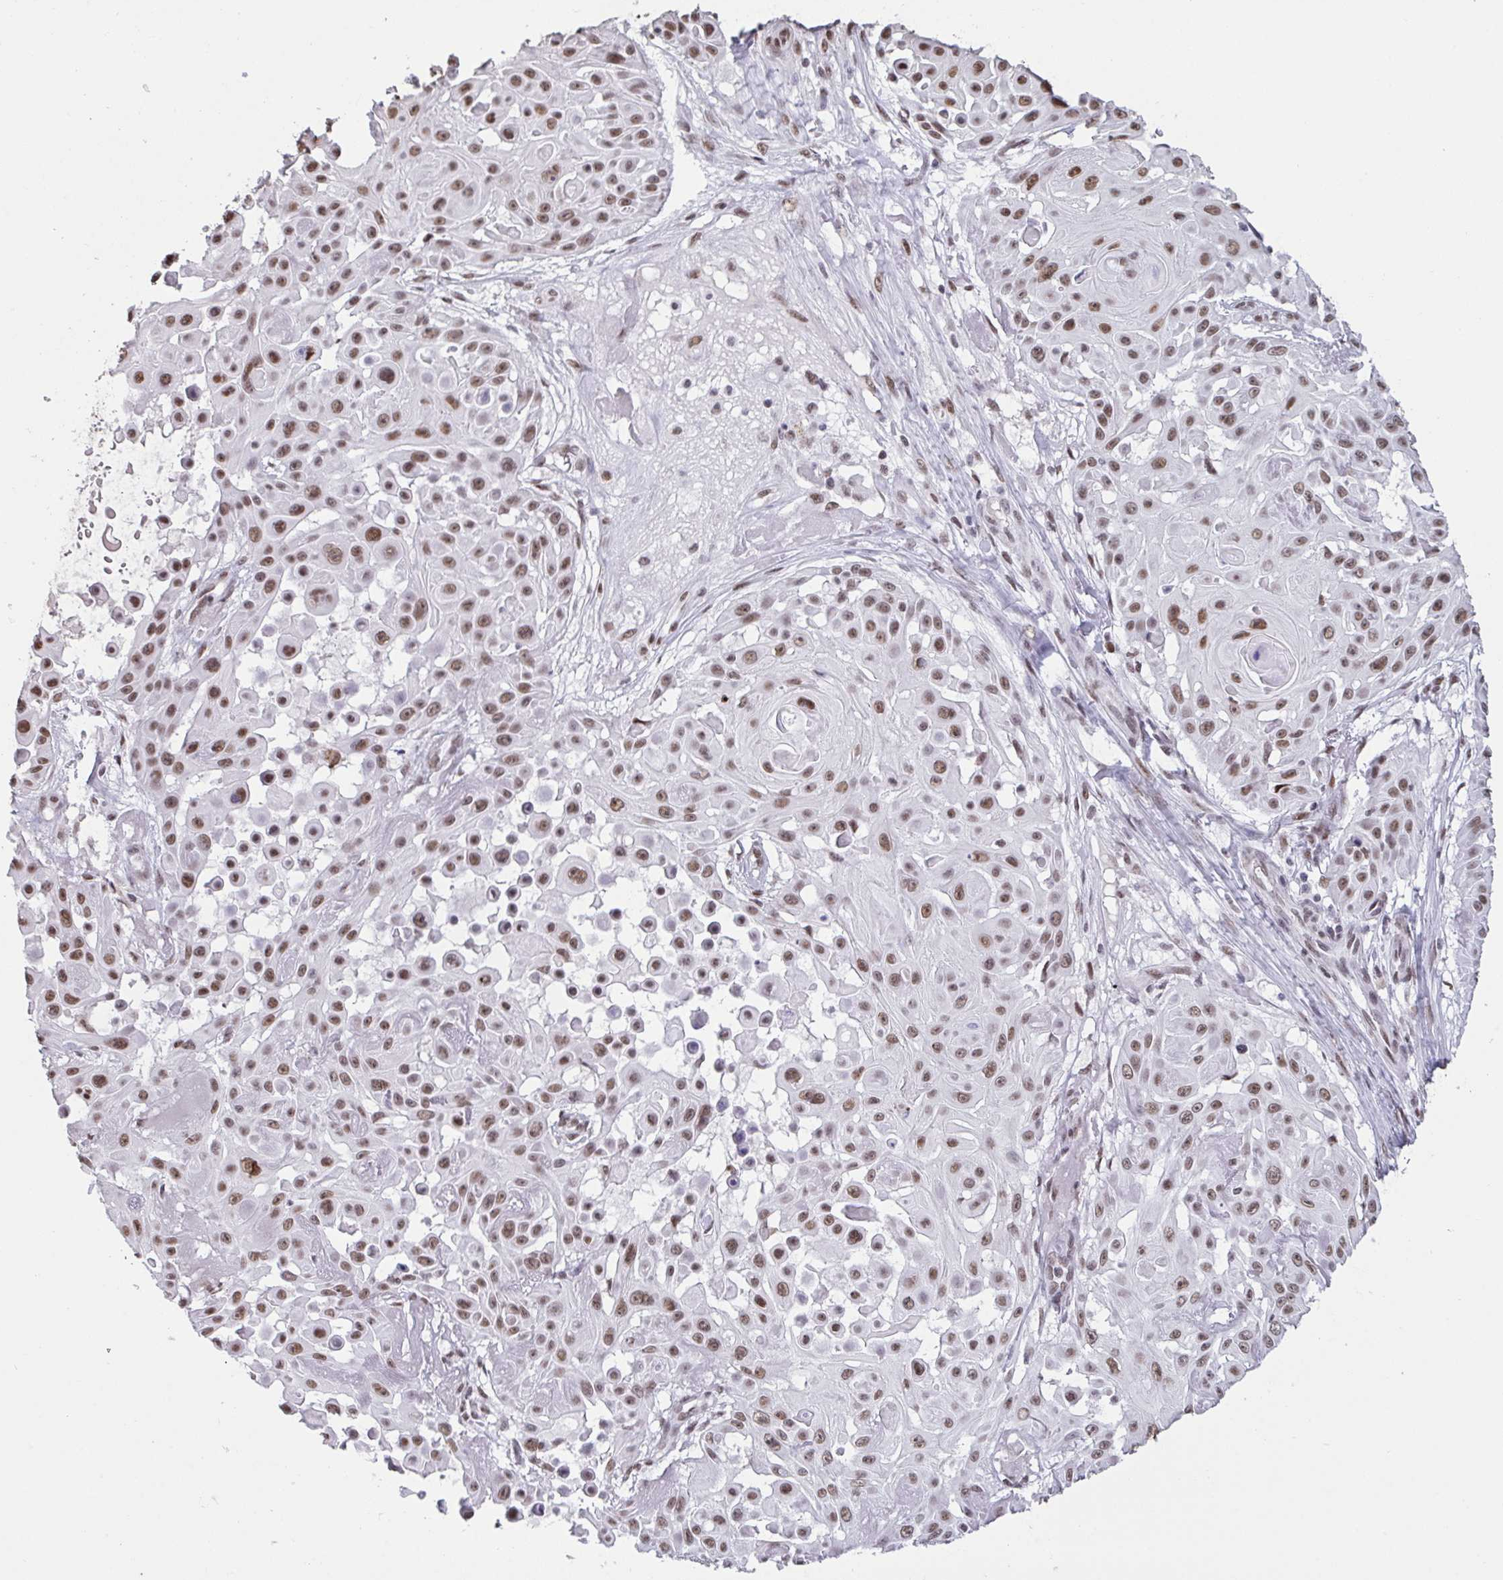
{"staining": {"intensity": "moderate", "quantity": ">75%", "location": "nuclear"}, "tissue": "skin cancer", "cell_type": "Tumor cells", "image_type": "cancer", "snomed": [{"axis": "morphology", "description": "Squamous cell carcinoma, NOS"}, {"axis": "topography", "description": "Skin"}], "caption": "This is an image of IHC staining of skin squamous cell carcinoma, which shows moderate positivity in the nuclear of tumor cells.", "gene": "CBFA2T2", "patient": {"sex": "male", "age": 91}}